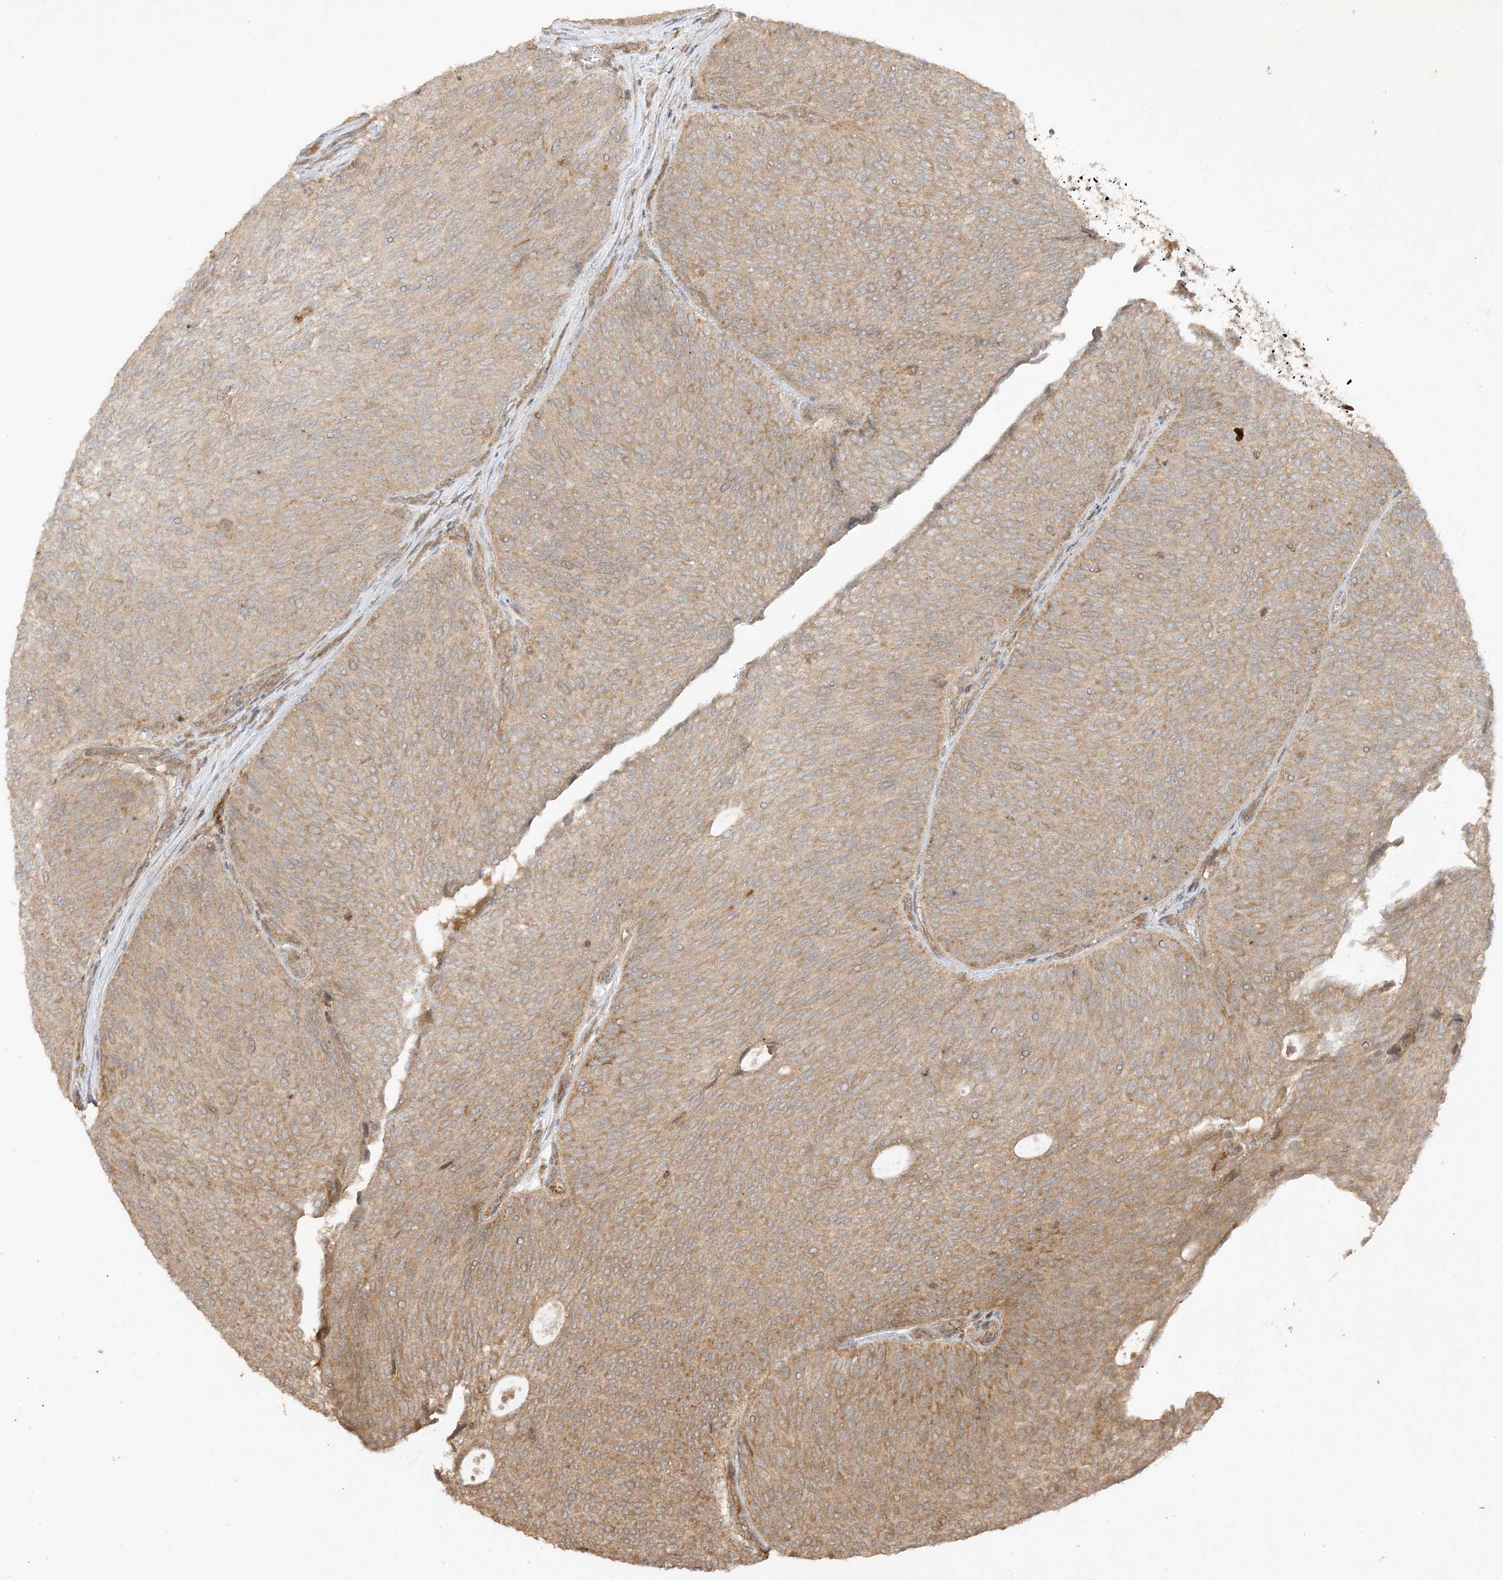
{"staining": {"intensity": "weak", "quantity": ">75%", "location": "cytoplasmic/membranous"}, "tissue": "urothelial cancer", "cell_type": "Tumor cells", "image_type": "cancer", "snomed": [{"axis": "morphology", "description": "Urothelial carcinoma, Low grade"}, {"axis": "topography", "description": "Urinary bladder"}], "caption": "The image displays immunohistochemical staining of urothelial cancer. There is weak cytoplasmic/membranous positivity is seen in about >75% of tumor cells.", "gene": "XRN1", "patient": {"sex": "female", "age": 79}}